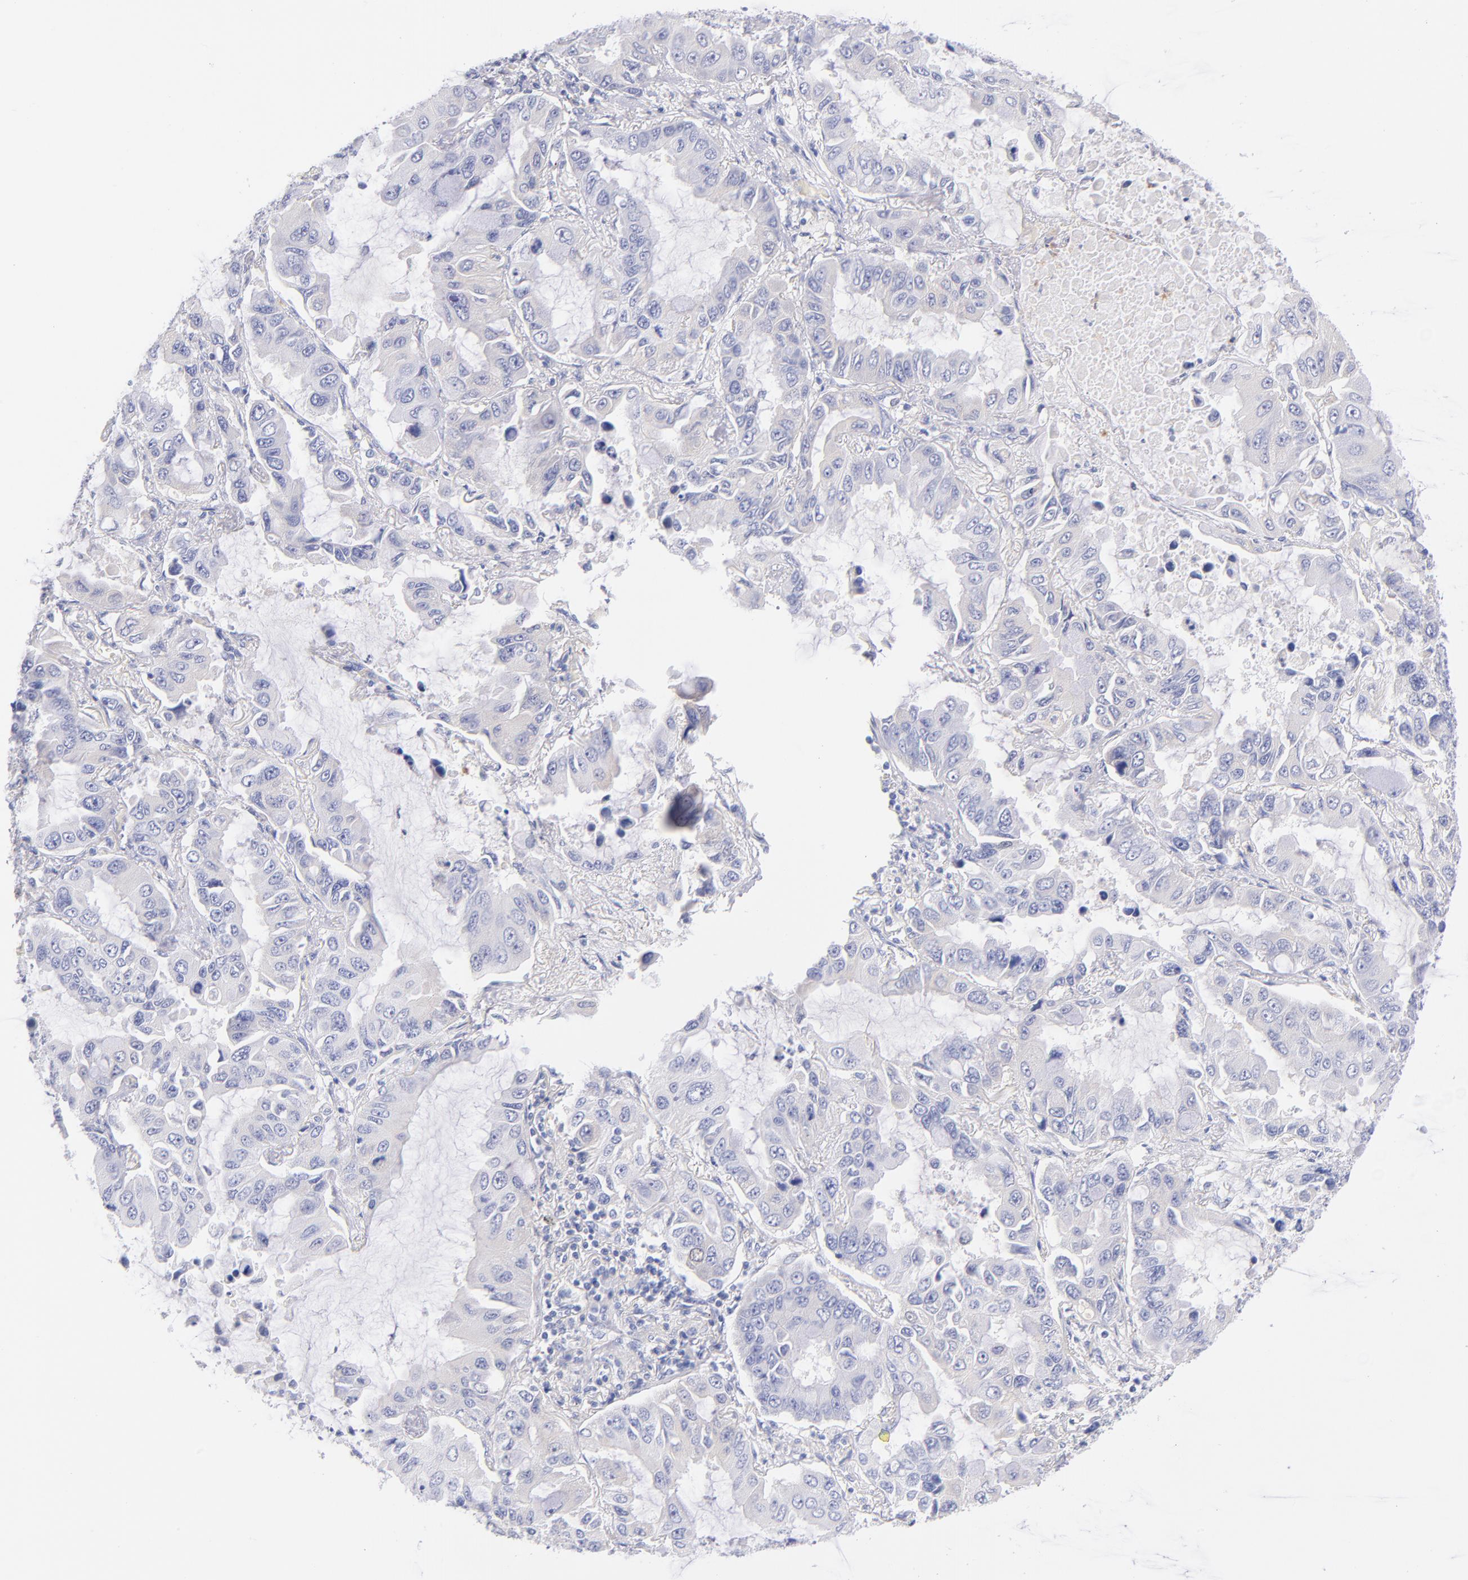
{"staining": {"intensity": "negative", "quantity": "none", "location": "none"}, "tissue": "lung cancer", "cell_type": "Tumor cells", "image_type": "cancer", "snomed": [{"axis": "morphology", "description": "Adenocarcinoma, NOS"}, {"axis": "topography", "description": "Lung"}], "caption": "Immunohistochemistry (IHC) micrograph of neoplastic tissue: adenocarcinoma (lung) stained with DAB exhibits no significant protein expression in tumor cells. (DAB immunohistochemistry visualized using brightfield microscopy, high magnification).", "gene": "HP", "patient": {"sex": "male", "age": 64}}